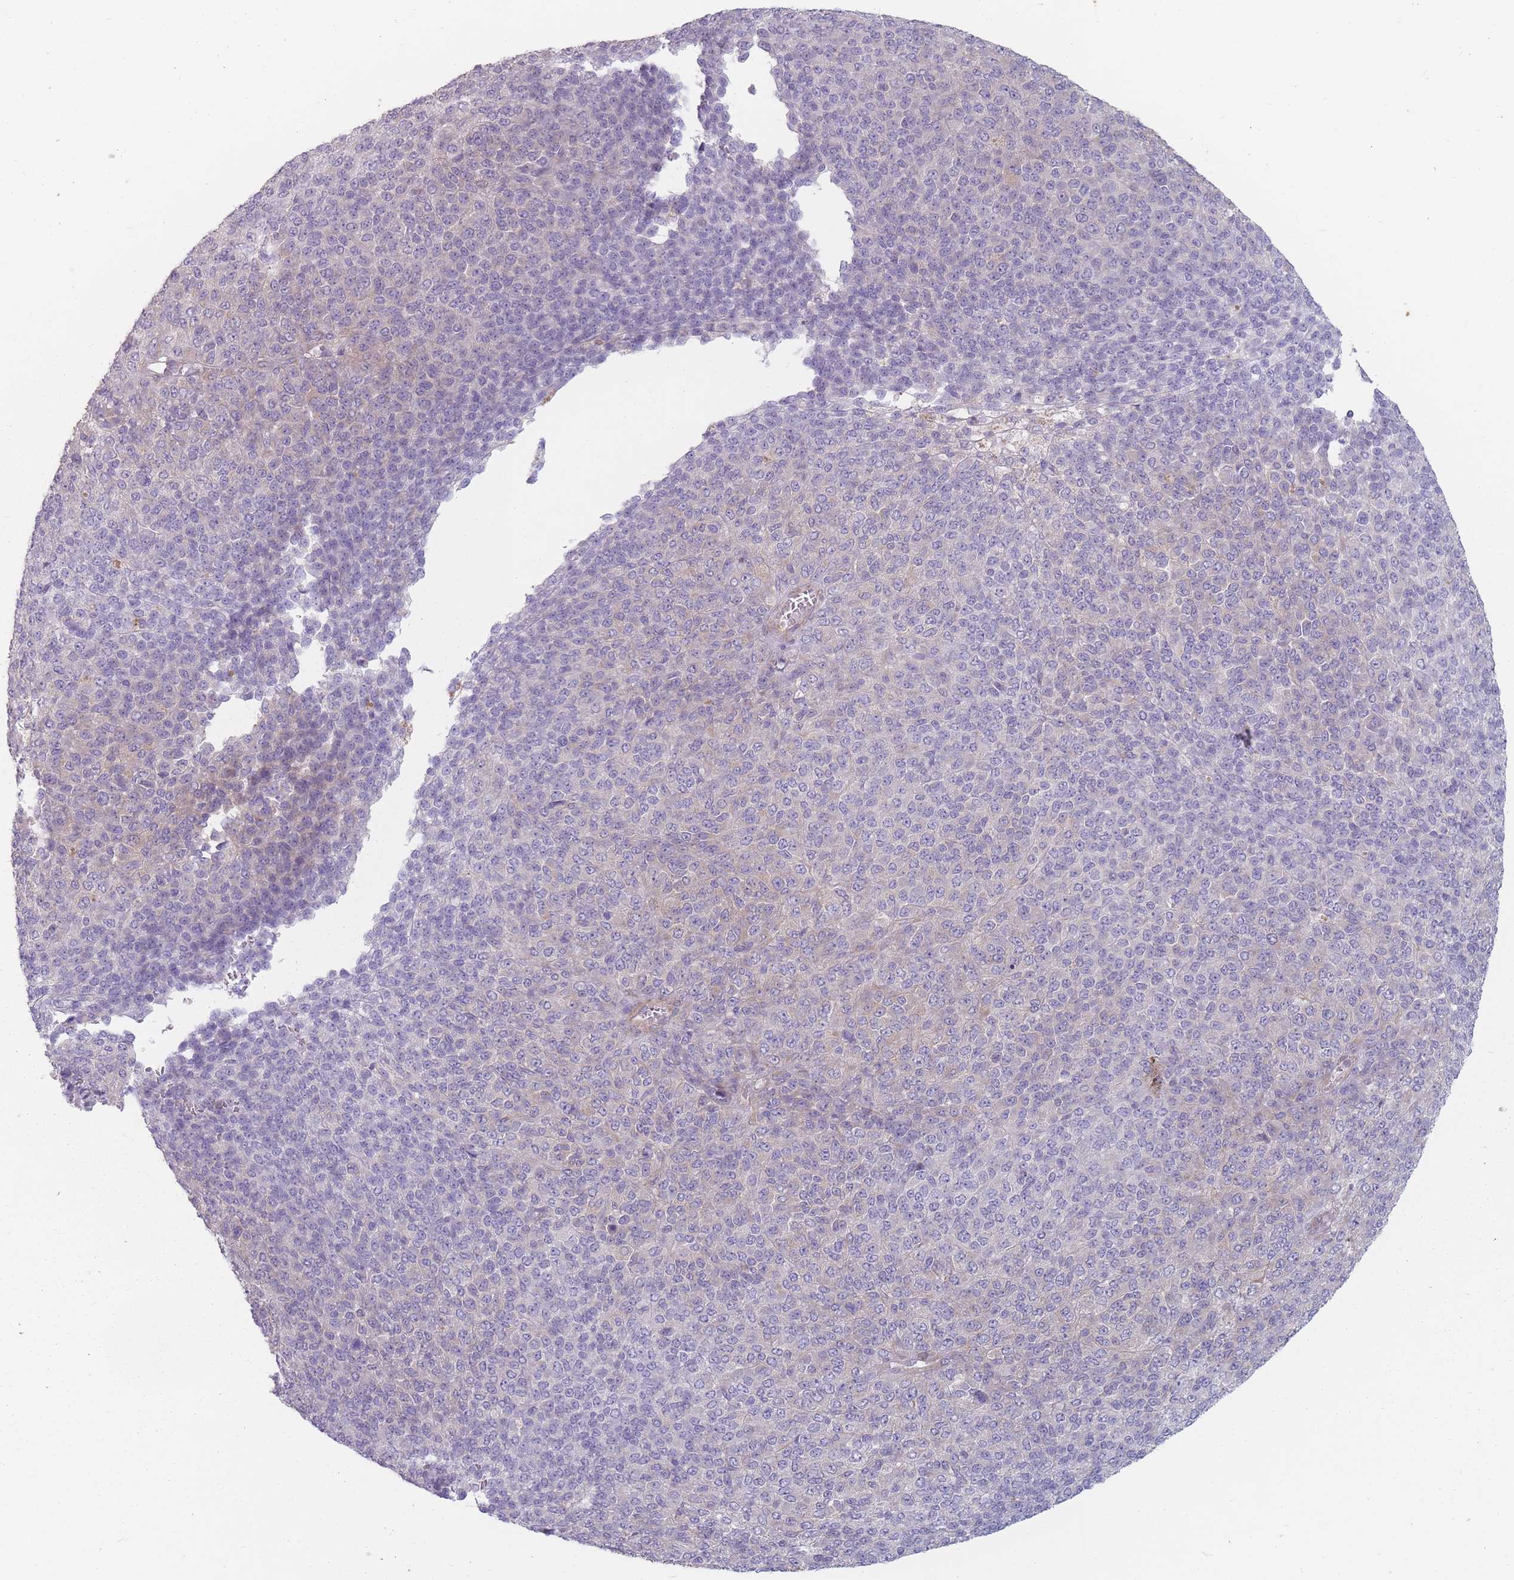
{"staining": {"intensity": "negative", "quantity": "none", "location": "none"}, "tissue": "melanoma", "cell_type": "Tumor cells", "image_type": "cancer", "snomed": [{"axis": "morphology", "description": "Malignant melanoma, Metastatic site"}, {"axis": "topography", "description": "Brain"}], "caption": "IHC histopathology image of neoplastic tissue: human malignant melanoma (metastatic site) stained with DAB (3,3'-diaminobenzidine) reveals no significant protein staining in tumor cells. (DAB immunohistochemistry visualized using brightfield microscopy, high magnification).", "gene": "HSBP1L1", "patient": {"sex": "female", "age": 56}}